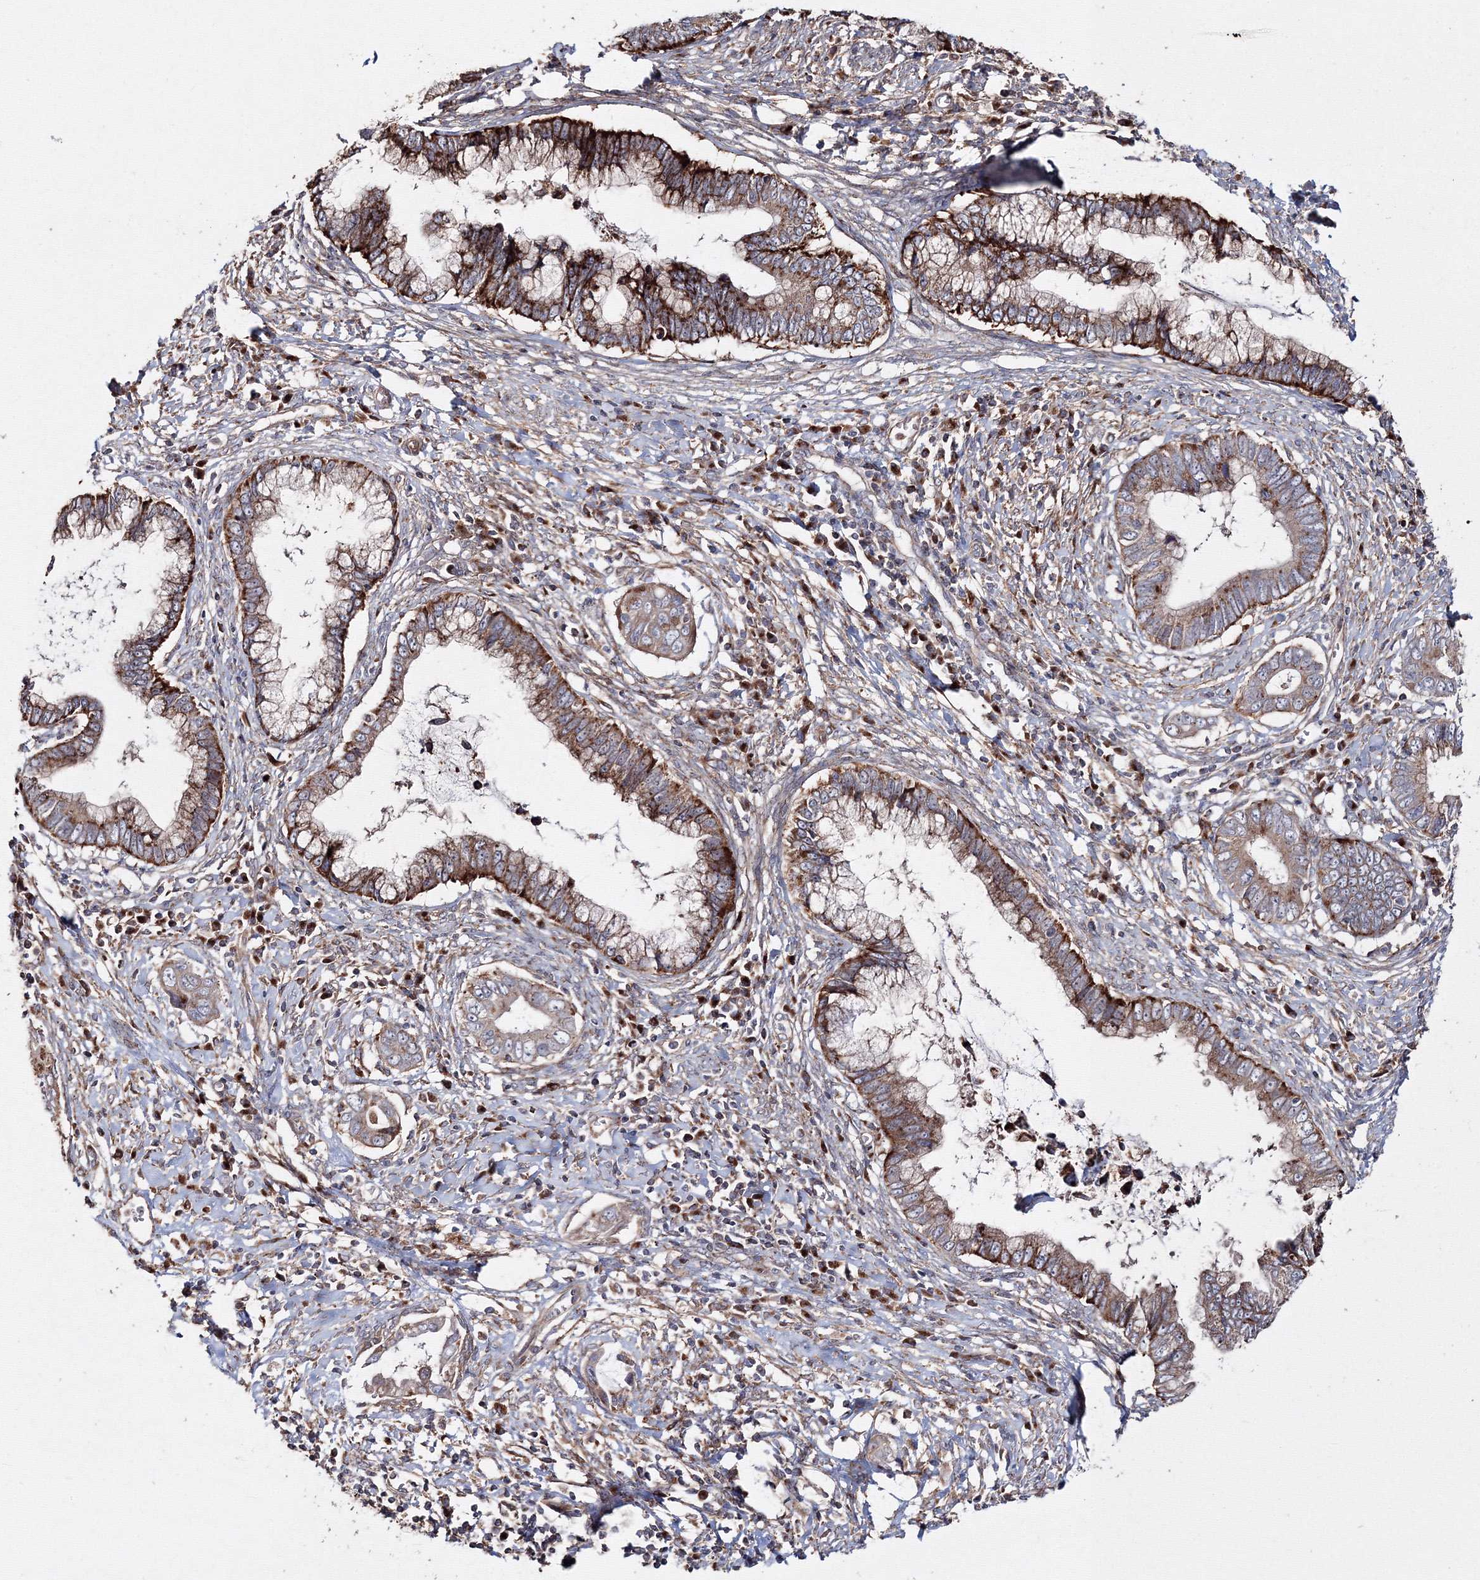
{"staining": {"intensity": "strong", "quantity": "25%-75%", "location": "cytoplasmic/membranous"}, "tissue": "cervical cancer", "cell_type": "Tumor cells", "image_type": "cancer", "snomed": [{"axis": "morphology", "description": "Adenocarcinoma, NOS"}, {"axis": "topography", "description": "Cervix"}], "caption": "IHC histopathology image of human cervical cancer (adenocarcinoma) stained for a protein (brown), which demonstrates high levels of strong cytoplasmic/membranous staining in approximately 25%-75% of tumor cells.", "gene": "DDO", "patient": {"sex": "female", "age": 44}}